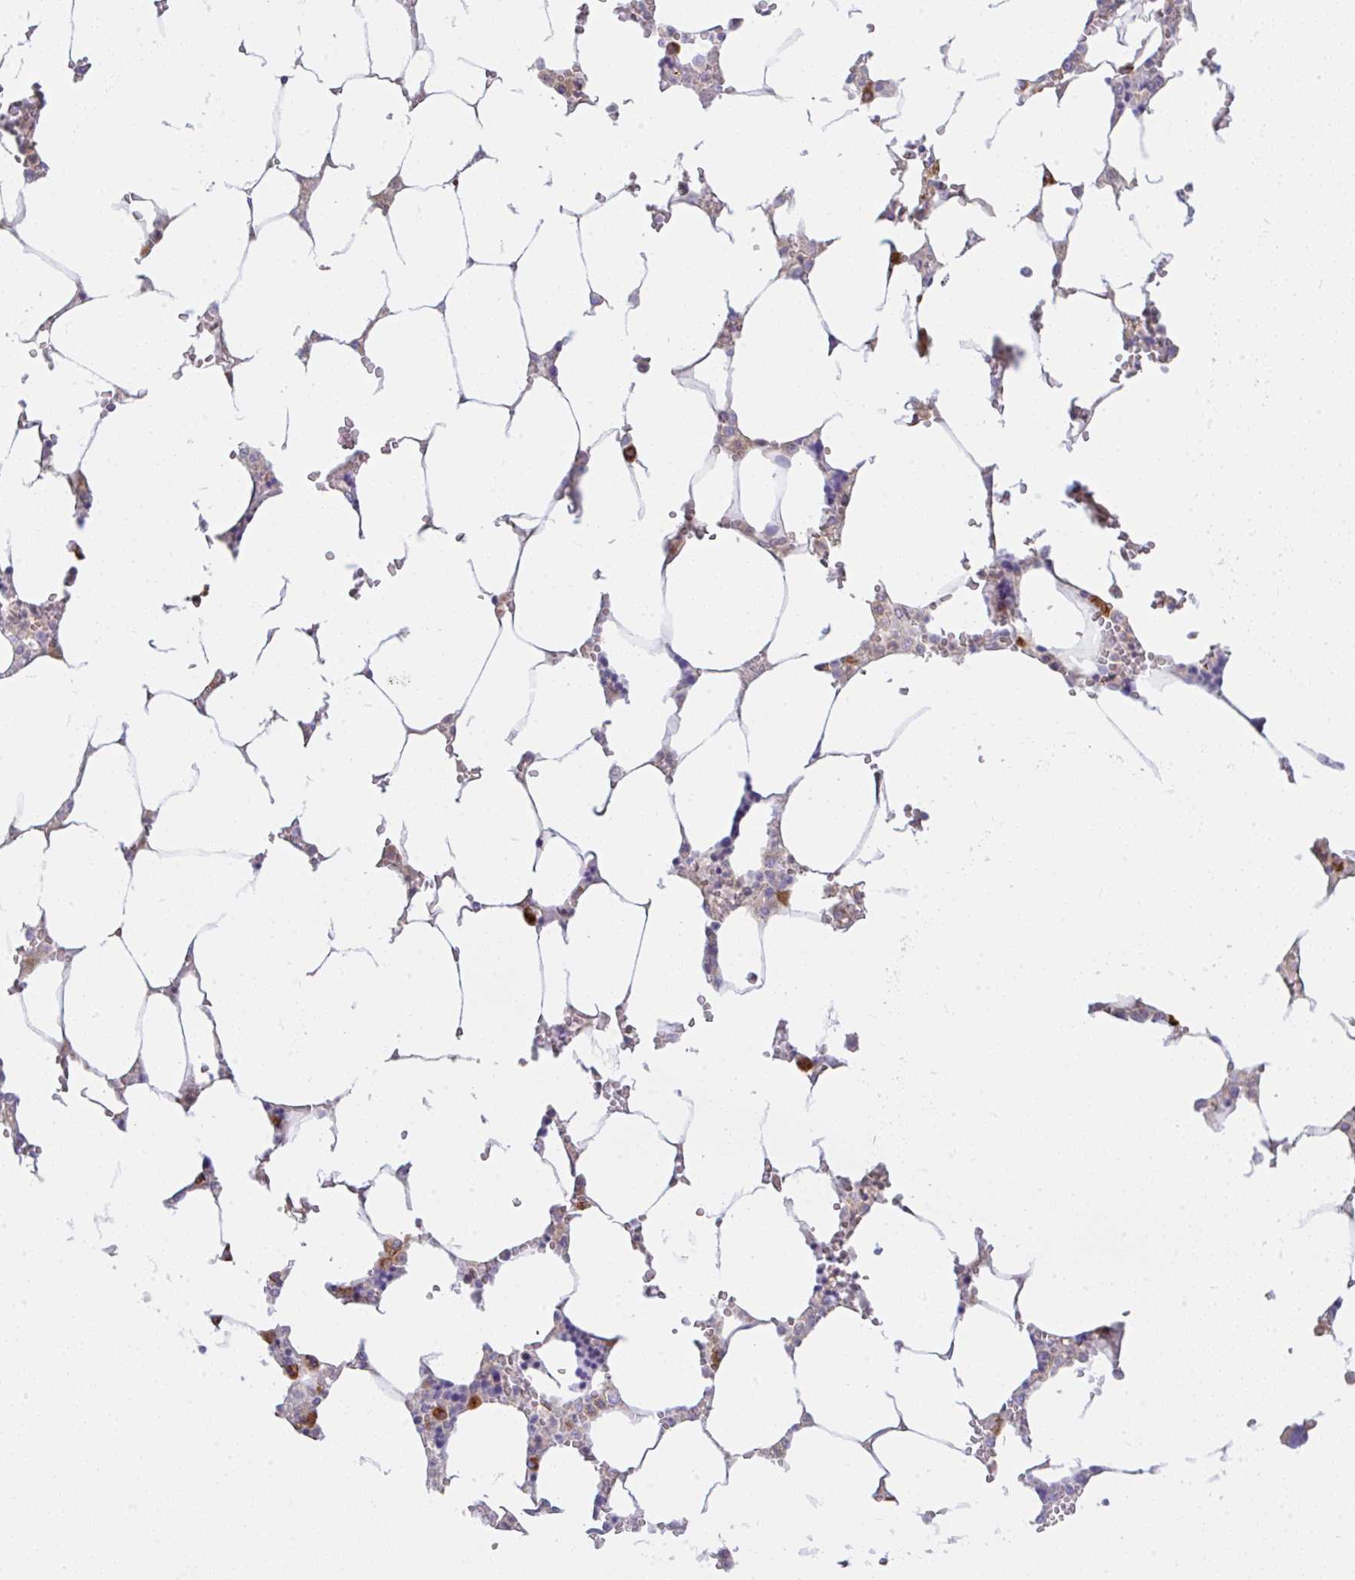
{"staining": {"intensity": "moderate", "quantity": "<25%", "location": "cytoplasmic/membranous"}, "tissue": "bone marrow", "cell_type": "Hematopoietic cells", "image_type": "normal", "snomed": [{"axis": "morphology", "description": "Normal tissue, NOS"}, {"axis": "topography", "description": "Bone marrow"}], "caption": "Immunohistochemistry image of benign bone marrow stained for a protein (brown), which displays low levels of moderate cytoplasmic/membranous staining in about <25% of hematopoietic cells.", "gene": "DERL2", "patient": {"sex": "male", "age": 64}}